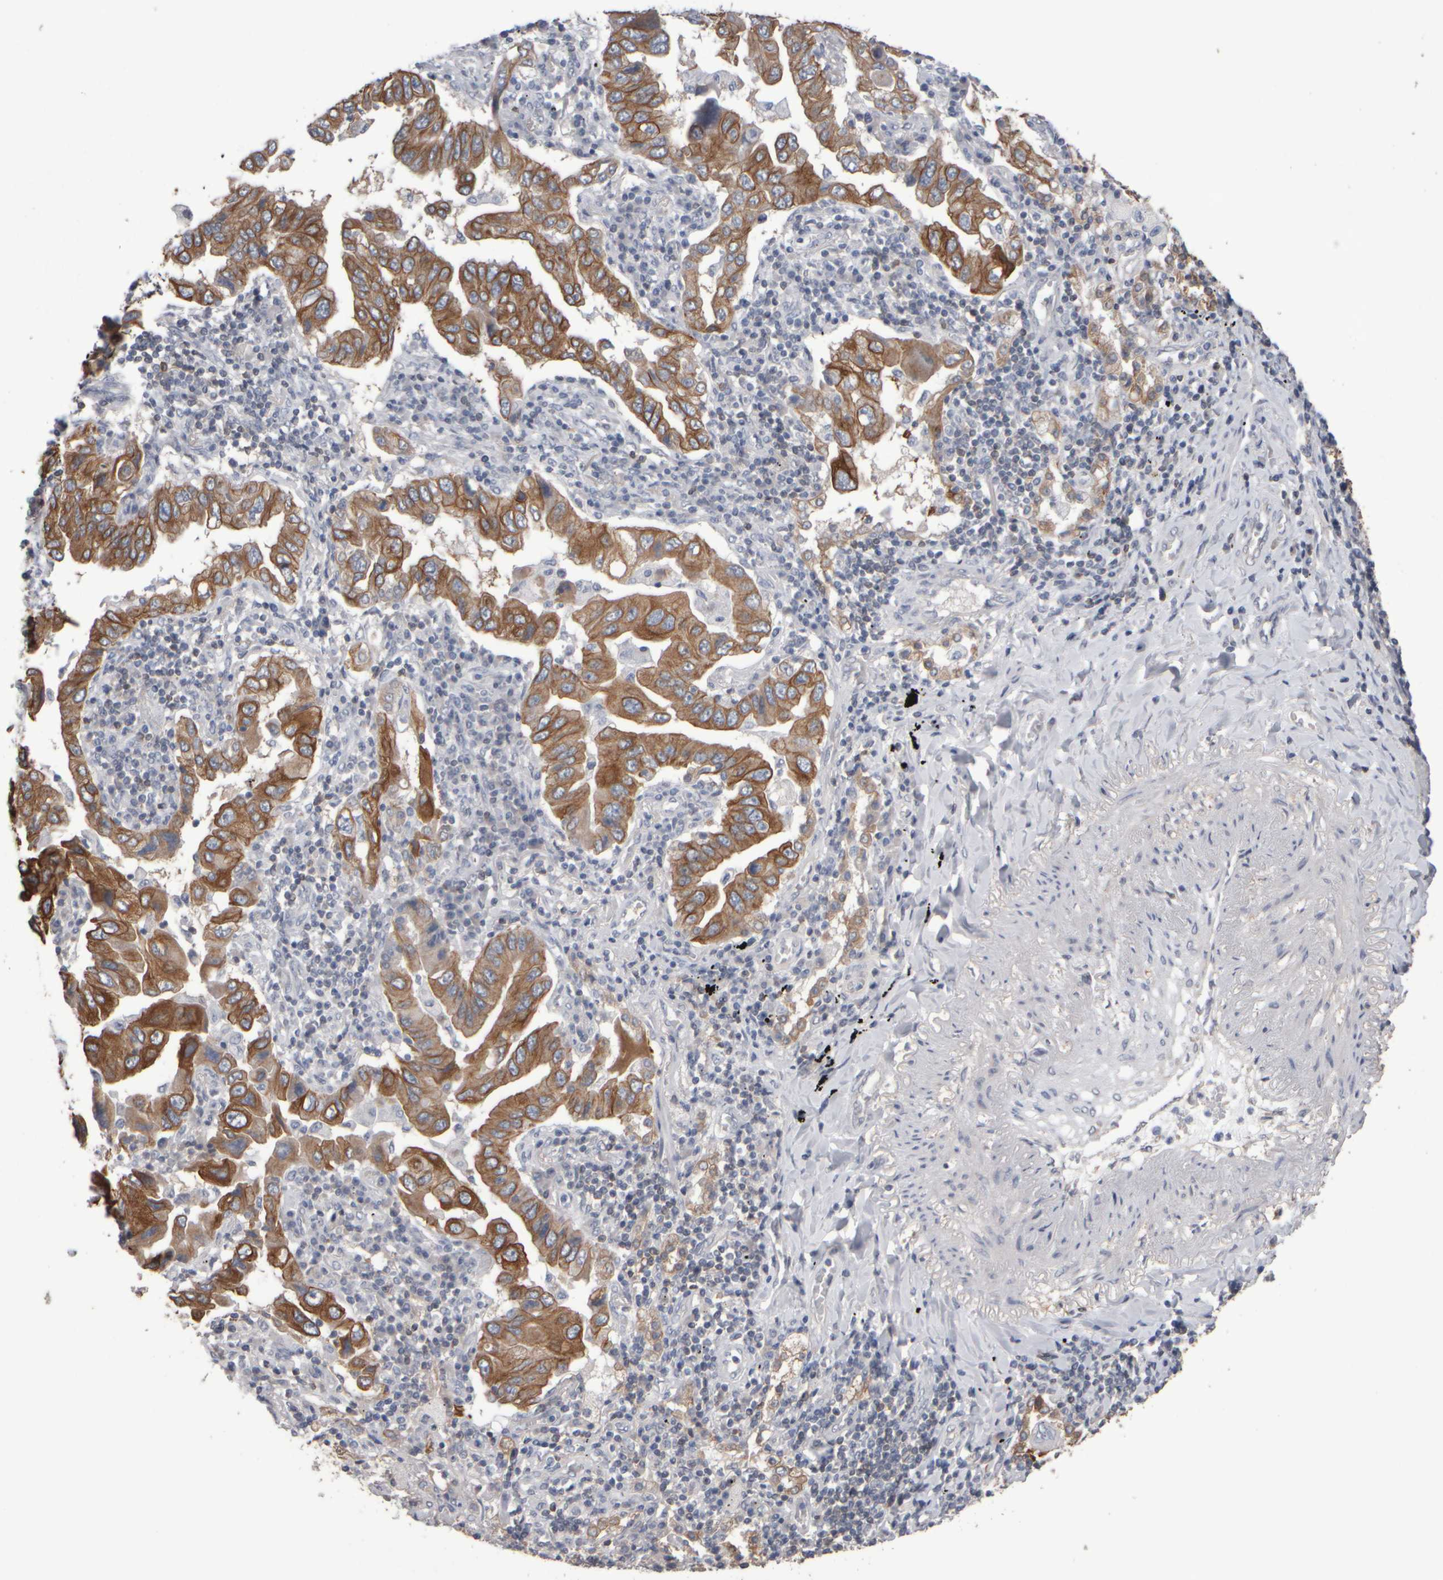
{"staining": {"intensity": "moderate", "quantity": ">75%", "location": "cytoplasmic/membranous"}, "tissue": "lung cancer", "cell_type": "Tumor cells", "image_type": "cancer", "snomed": [{"axis": "morphology", "description": "Adenocarcinoma, NOS"}, {"axis": "topography", "description": "Lung"}], "caption": "About >75% of tumor cells in lung cancer (adenocarcinoma) reveal moderate cytoplasmic/membranous protein positivity as visualized by brown immunohistochemical staining.", "gene": "EPHX2", "patient": {"sex": "female", "age": 65}}